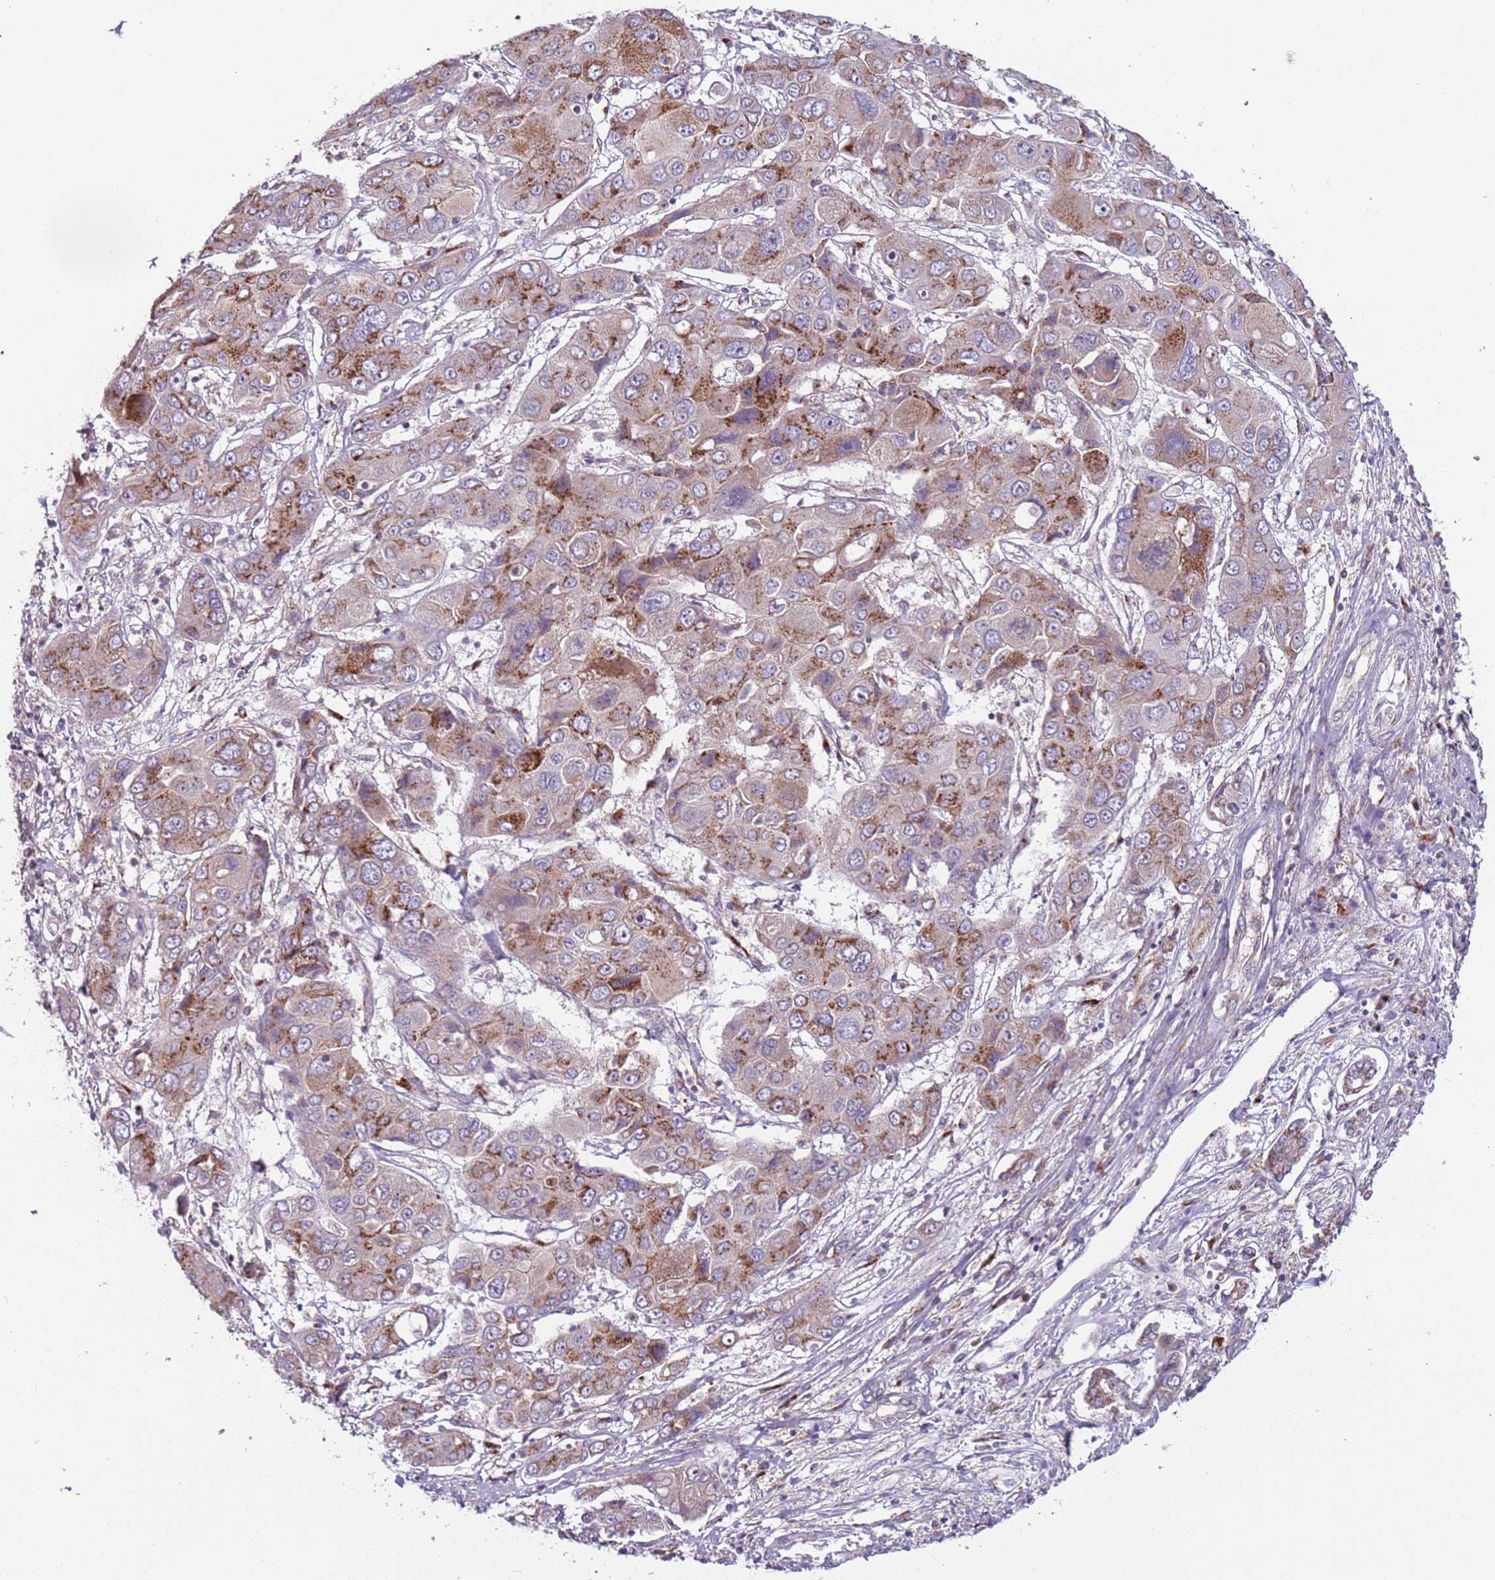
{"staining": {"intensity": "moderate", "quantity": "25%-75%", "location": "cytoplasmic/membranous"}, "tissue": "liver cancer", "cell_type": "Tumor cells", "image_type": "cancer", "snomed": [{"axis": "morphology", "description": "Cholangiocarcinoma"}, {"axis": "topography", "description": "Liver"}], "caption": "Immunohistochemical staining of human liver cancer shows medium levels of moderate cytoplasmic/membranous positivity in about 25%-75% of tumor cells.", "gene": "AKTIP", "patient": {"sex": "male", "age": 67}}